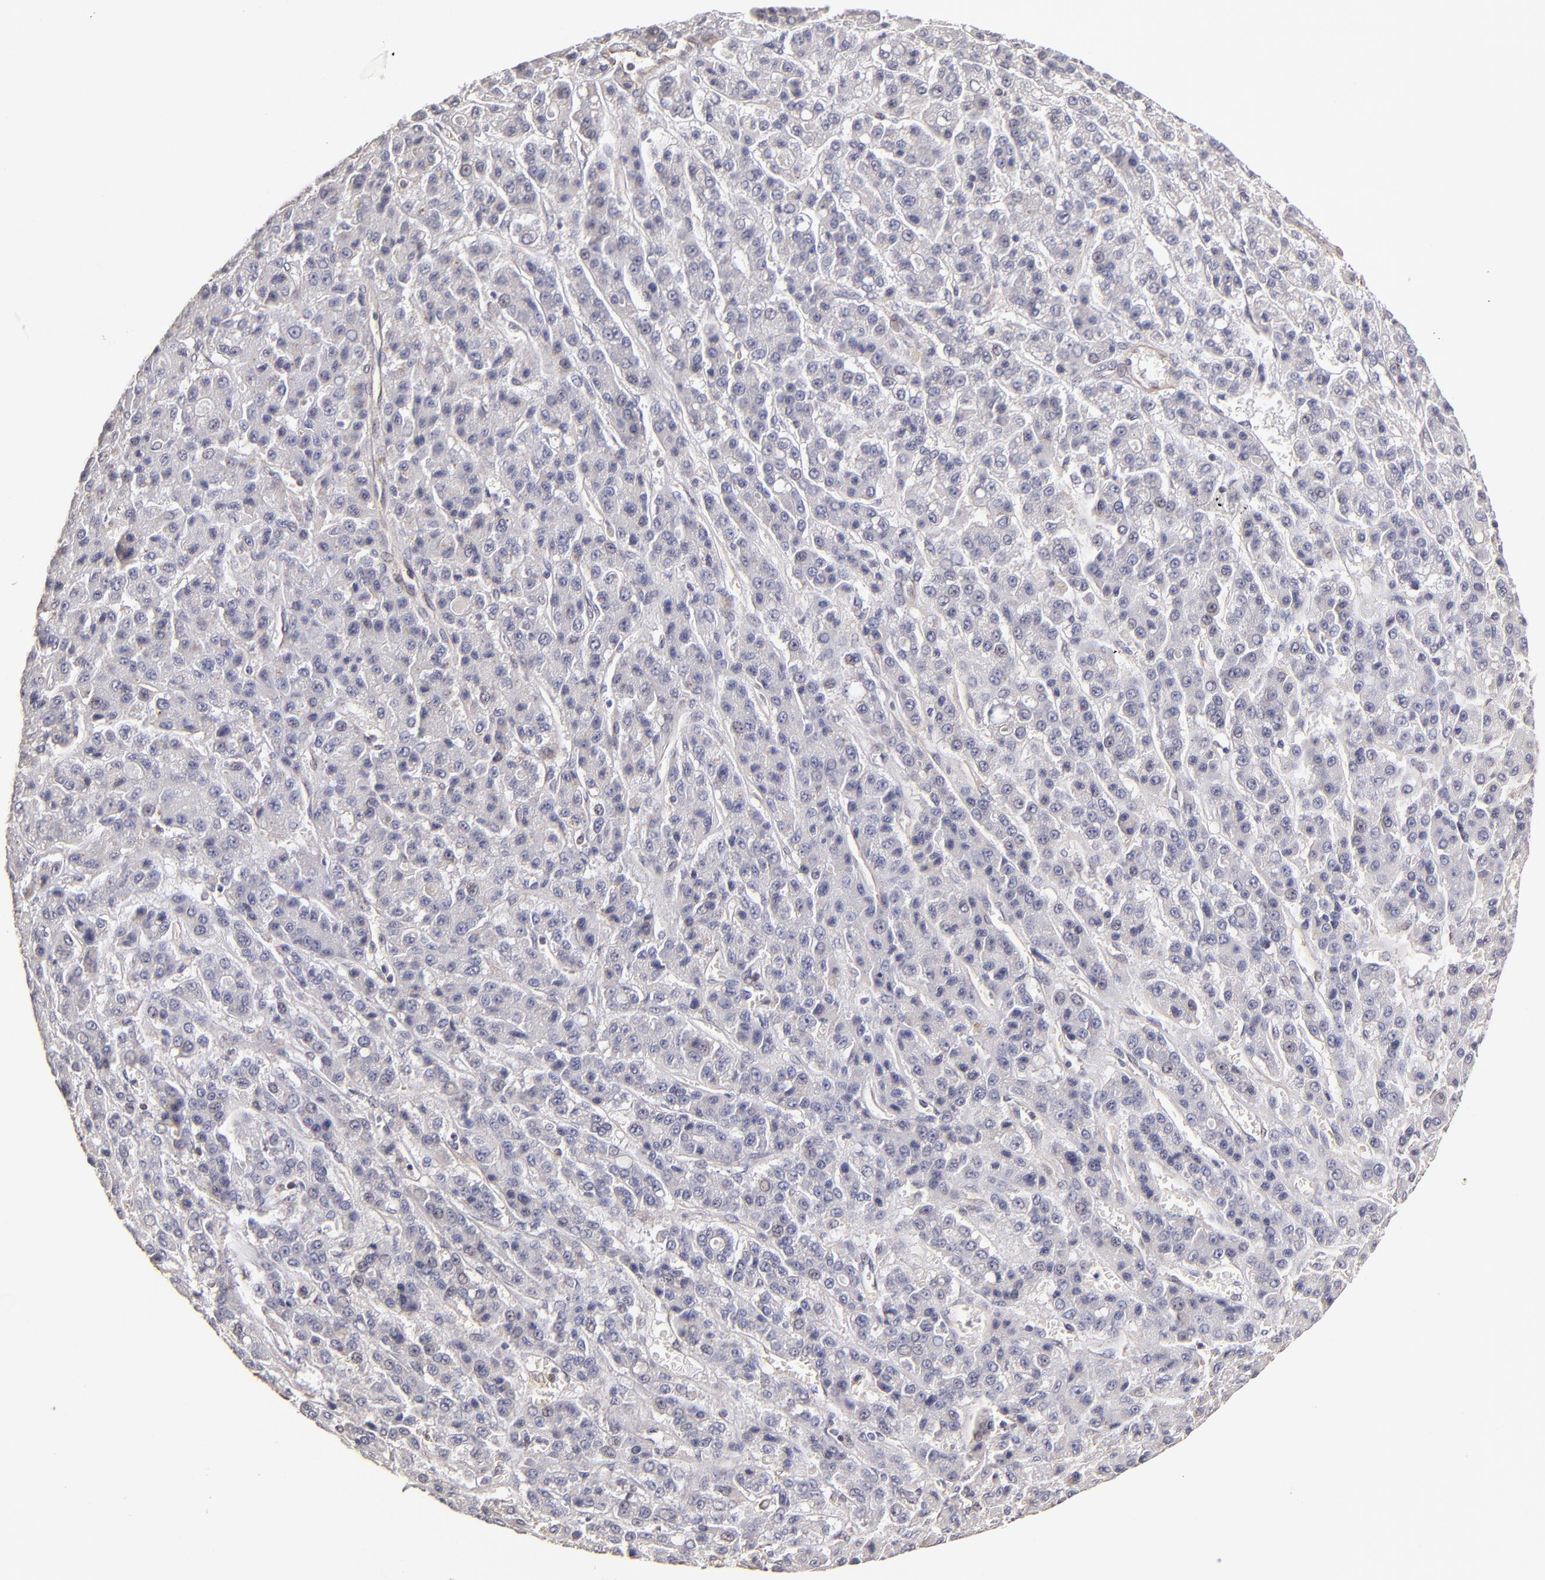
{"staining": {"intensity": "negative", "quantity": "none", "location": "none"}, "tissue": "liver cancer", "cell_type": "Tumor cells", "image_type": "cancer", "snomed": [{"axis": "morphology", "description": "Carcinoma, Hepatocellular, NOS"}, {"axis": "topography", "description": "Liver"}], "caption": "An immunohistochemistry (IHC) histopathology image of liver hepatocellular carcinoma is shown. There is no staining in tumor cells of liver hepatocellular carcinoma.", "gene": "ABCC1", "patient": {"sex": "male", "age": 70}}